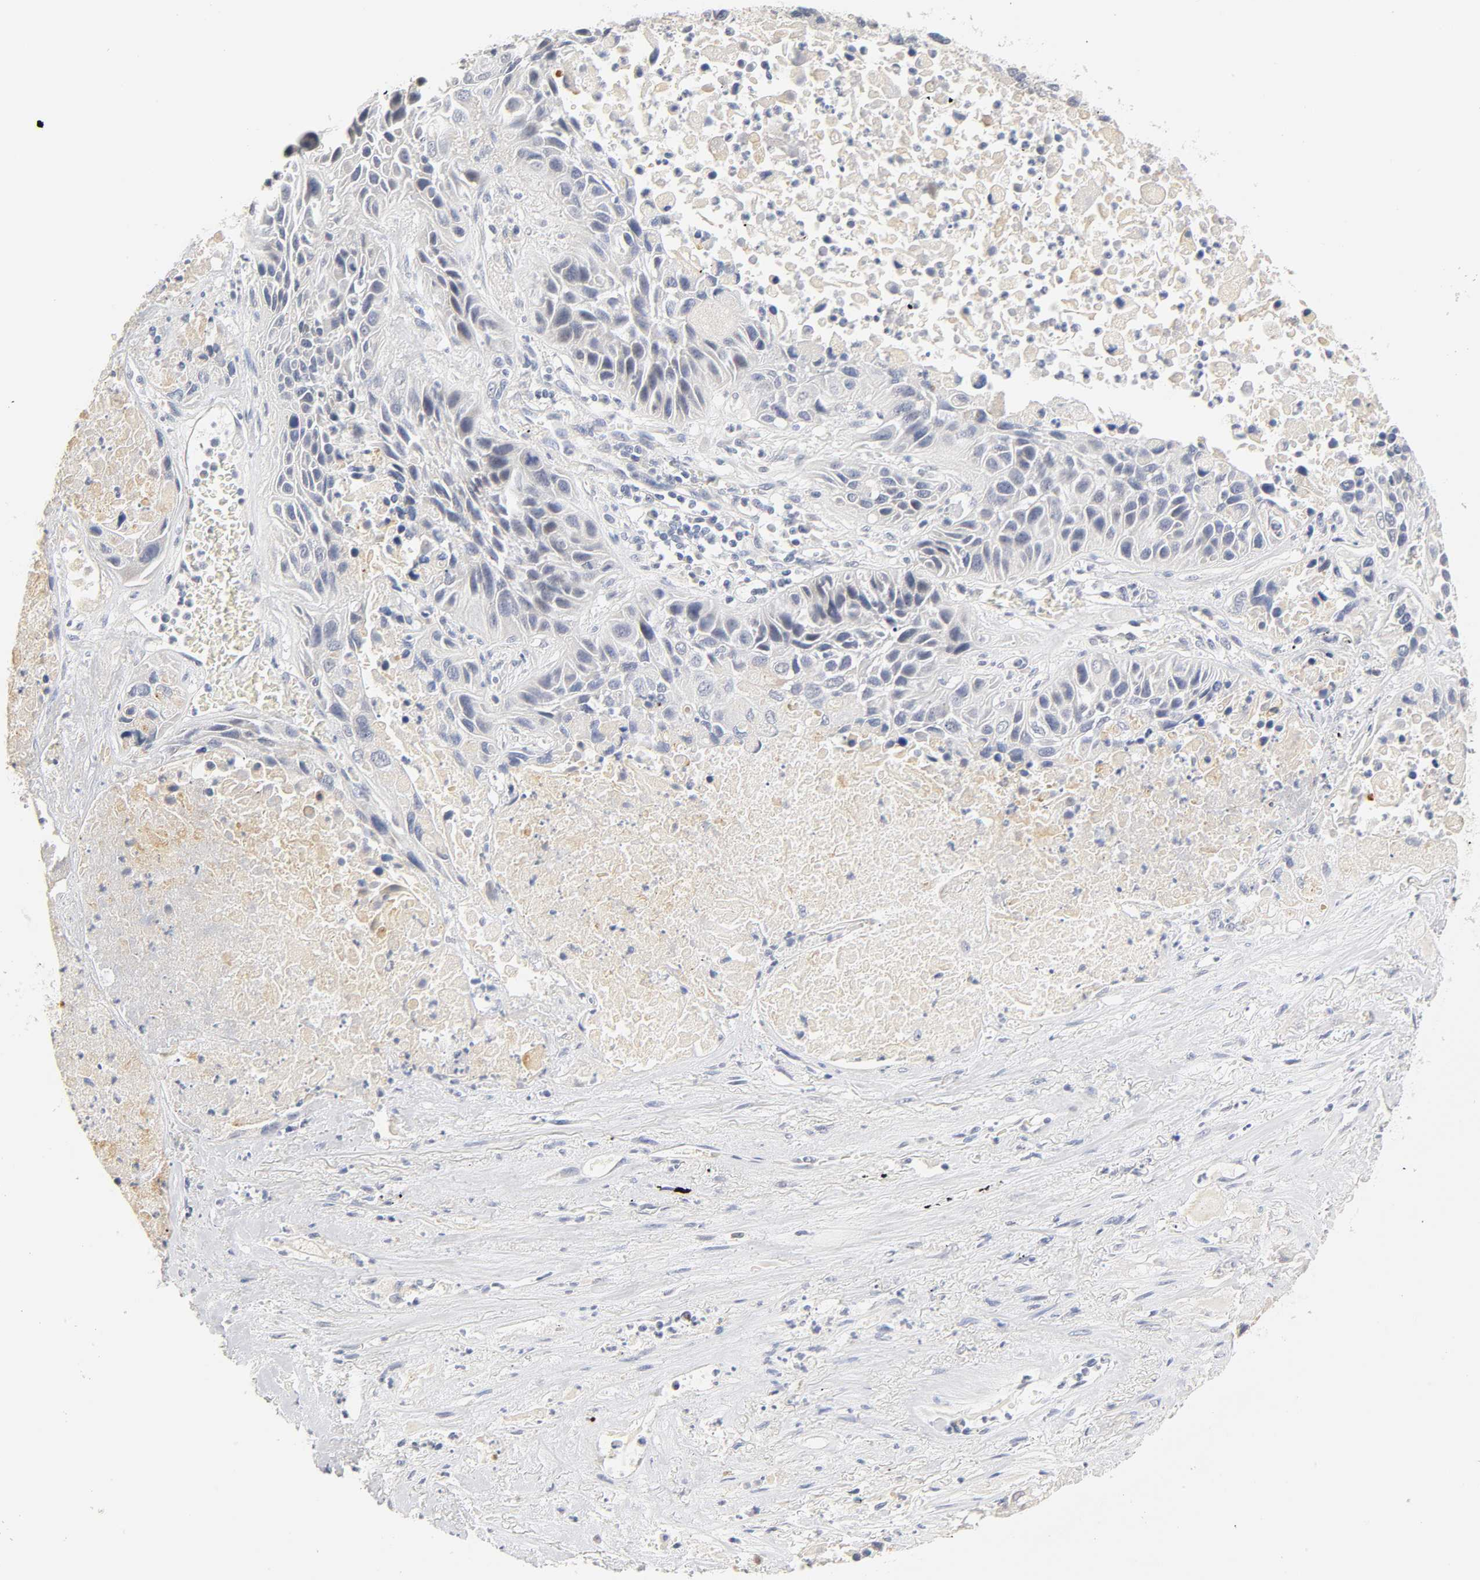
{"staining": {"intensity": "negative", "quantity": "none", "location": "none"}, "tissue": "lung cancer", "cell_type": "Tumor cells", "image_type": "cancer", "snomed": [{"axis": "morphology", "description": "Squamous cell carcinoma, NOS"}, {"axis": "topography", "description": "Lung"}], "caption": "A high-resolution micrograph shows IHC staining of lung squamous cell carcinoma, which exhibits no significant positivity in tumor cells.", "gene": "OVOL1", "patient": {"sex": "female", "age": 76}}